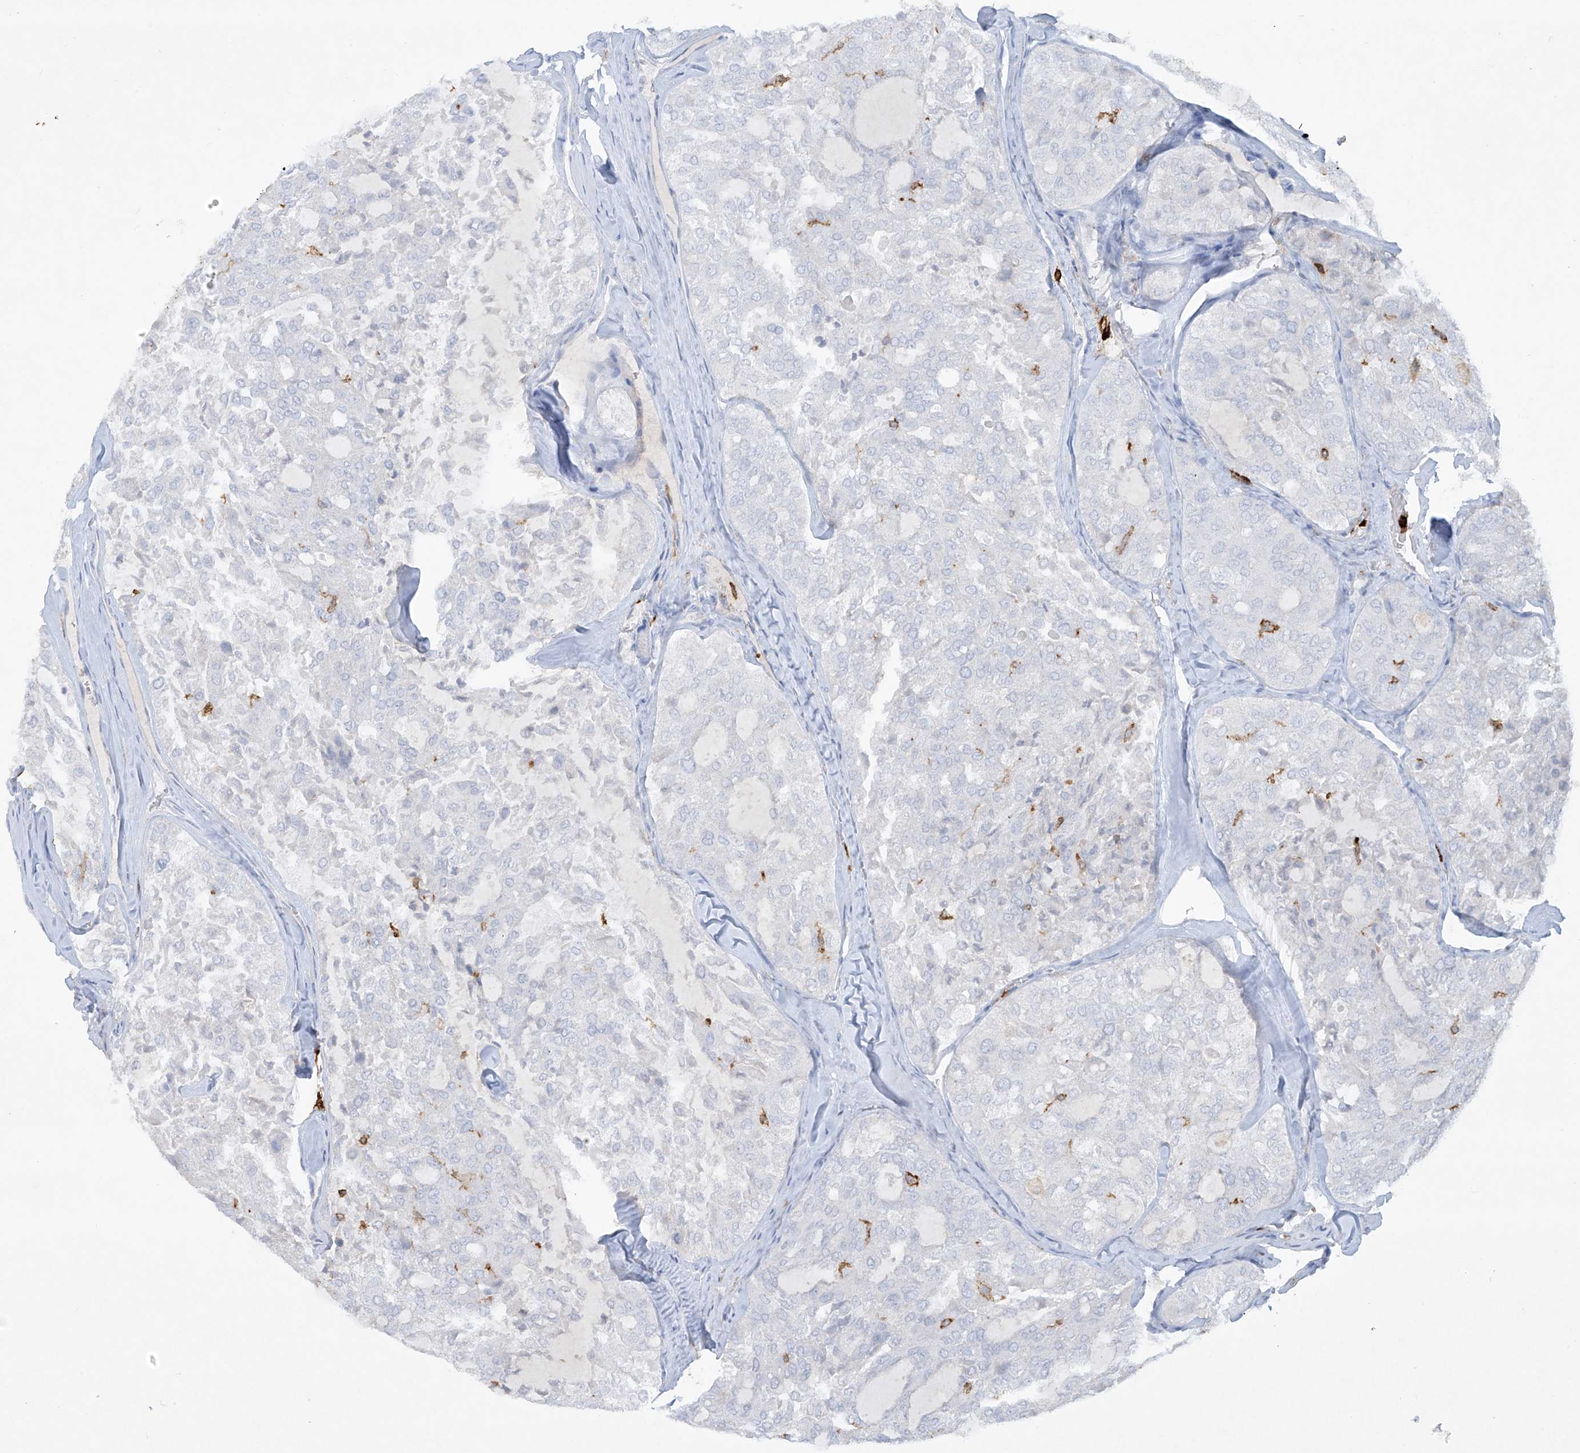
{"staining": {"intensity": "negative", "quantity": "none", "location": "none"}, "tissue": "thyroid cancer", "cell_type": "Tumor cells", "image_type": "cancer", "snomed": [{"axis": "morphology", "description": "Follicular adenoma carcinoma, NOS"}, {"axis": "topography", "description": "Thyroid gland"}], "caption": "Histopathology image shows no significant protein staining in tumor cells of follicular adenoma carcinoma (thyroid).", "gene": "FCGR3A", "patient": {"sex": "male", "age": 75}}